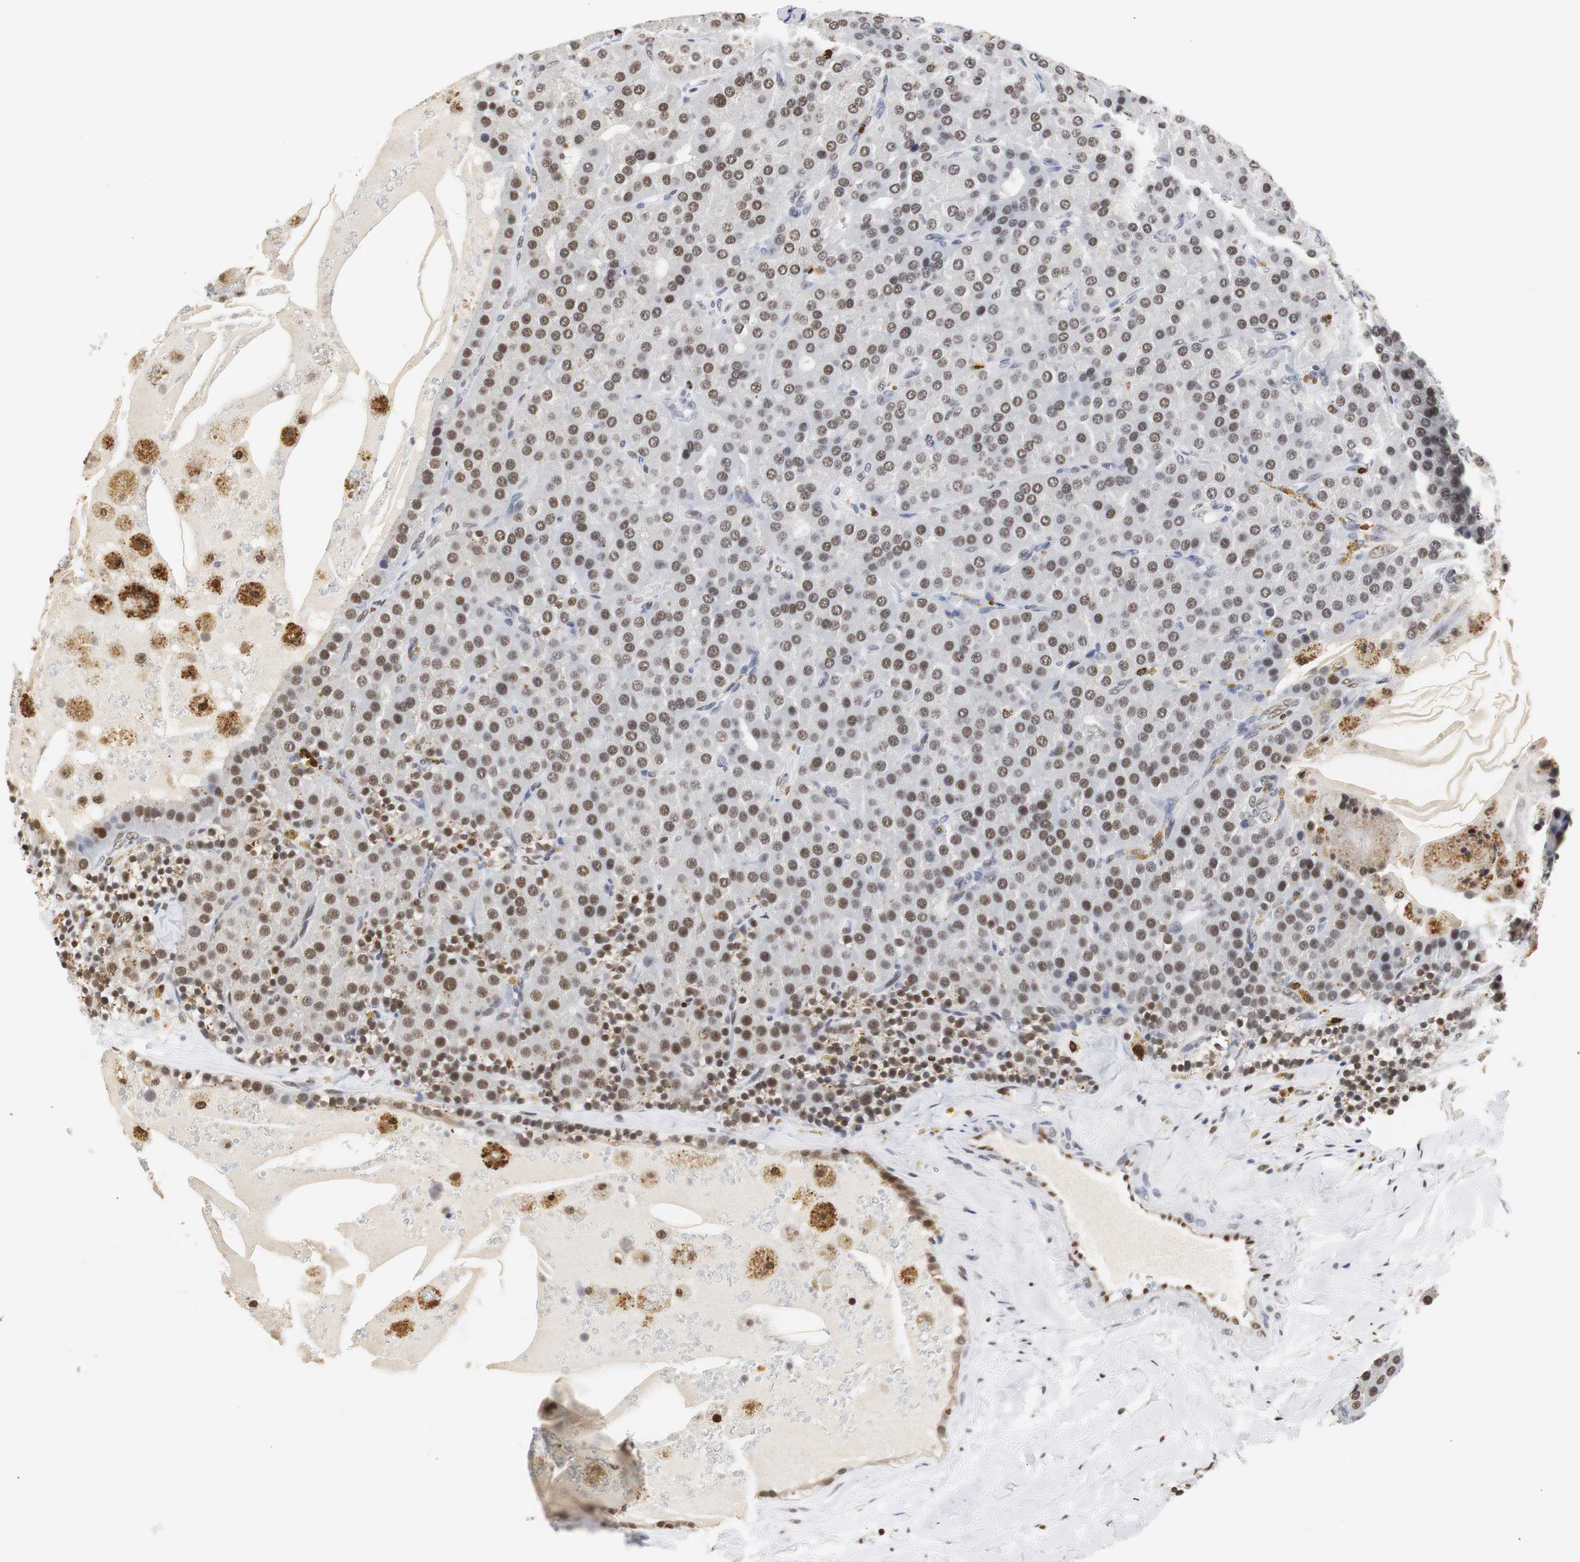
{"staining": {"intensity": "moderate", "quantity": ">75%", "location": "nuclear"}, "tissue": "parathyroid gland", "cell_type": "Glandular cells", "image_type": "normal", "snomed": [{"axis": "morphology", "description": "Normal tissue, NOS"}, {"axis": "morphology", "description": "Adenoma, NOS"}, {"axis": "topography", "description": "Parathyroid gland"}], "caption": "A brown stain highlights moderate nuclear positivity of a protein in glandular cells of benign human parathyroid gland.", "gene": "ZFC3H1", "patient": {"sex": "female", "age": 86}}